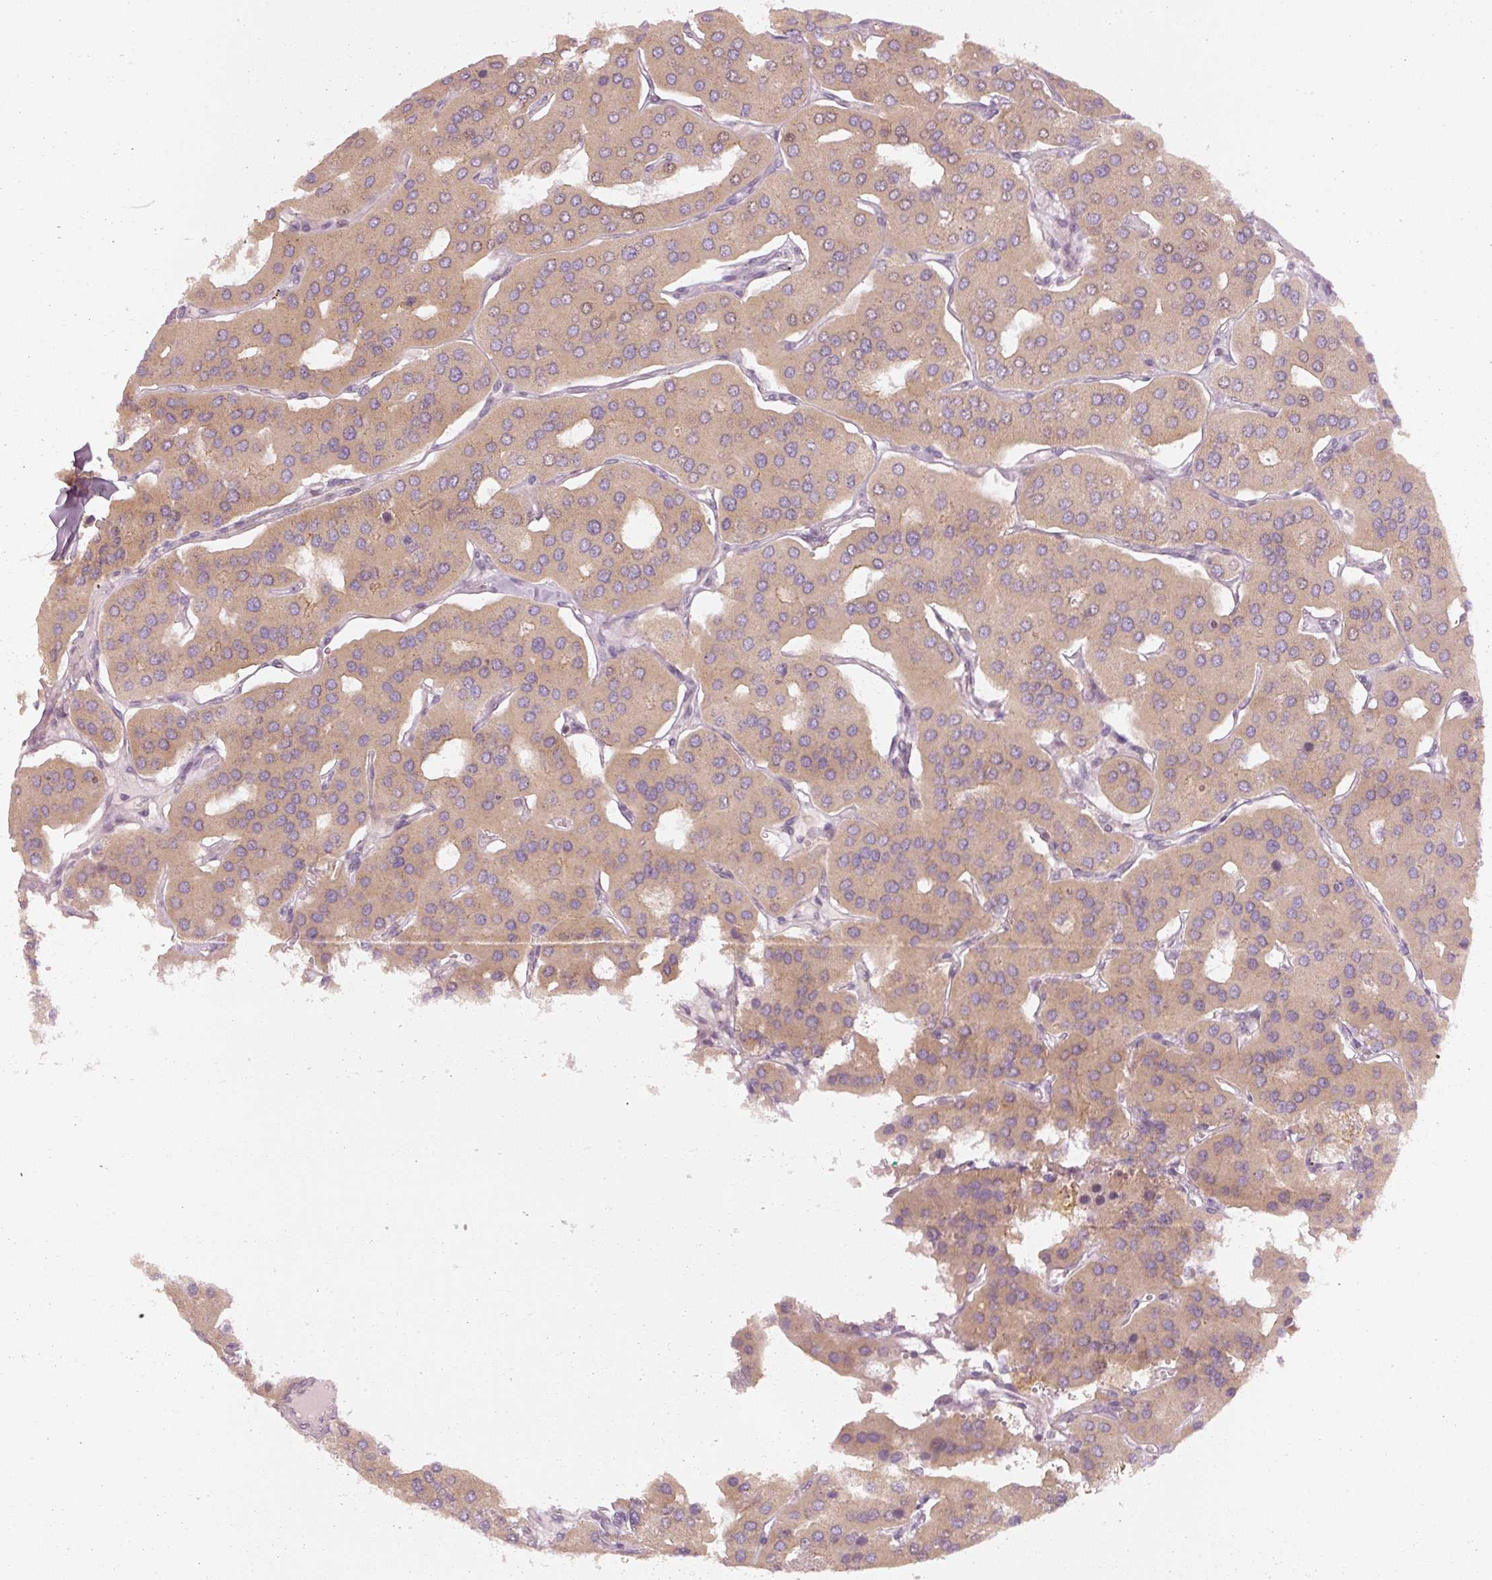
{"staining": {"intensity": "weak", "quantity": ">75%", "location": "cytoplasmic/membranous"}, "tissue": "parathyroid gland", "cell_type": "Glandular cells", "image_type": "normal", "snomed": [{"axis": "morphology", "description": "Normal tissue, NOS"}, {"axis": "morphology", "description": "Adenoma, NOS"}, {"axis": "topography", "description": "Parathyroid gland"}], "caption": "Immunohistochemistry (IHC) (DAB (3,3'-diaminobenzidine)) staining of normal parathyroid gland exhibits weak cytoplasmic/membranous protein staining in approximately >75% of glandular cells.", "gene": "DAPP1", "patient": {"sex": "female", "age": 86}}